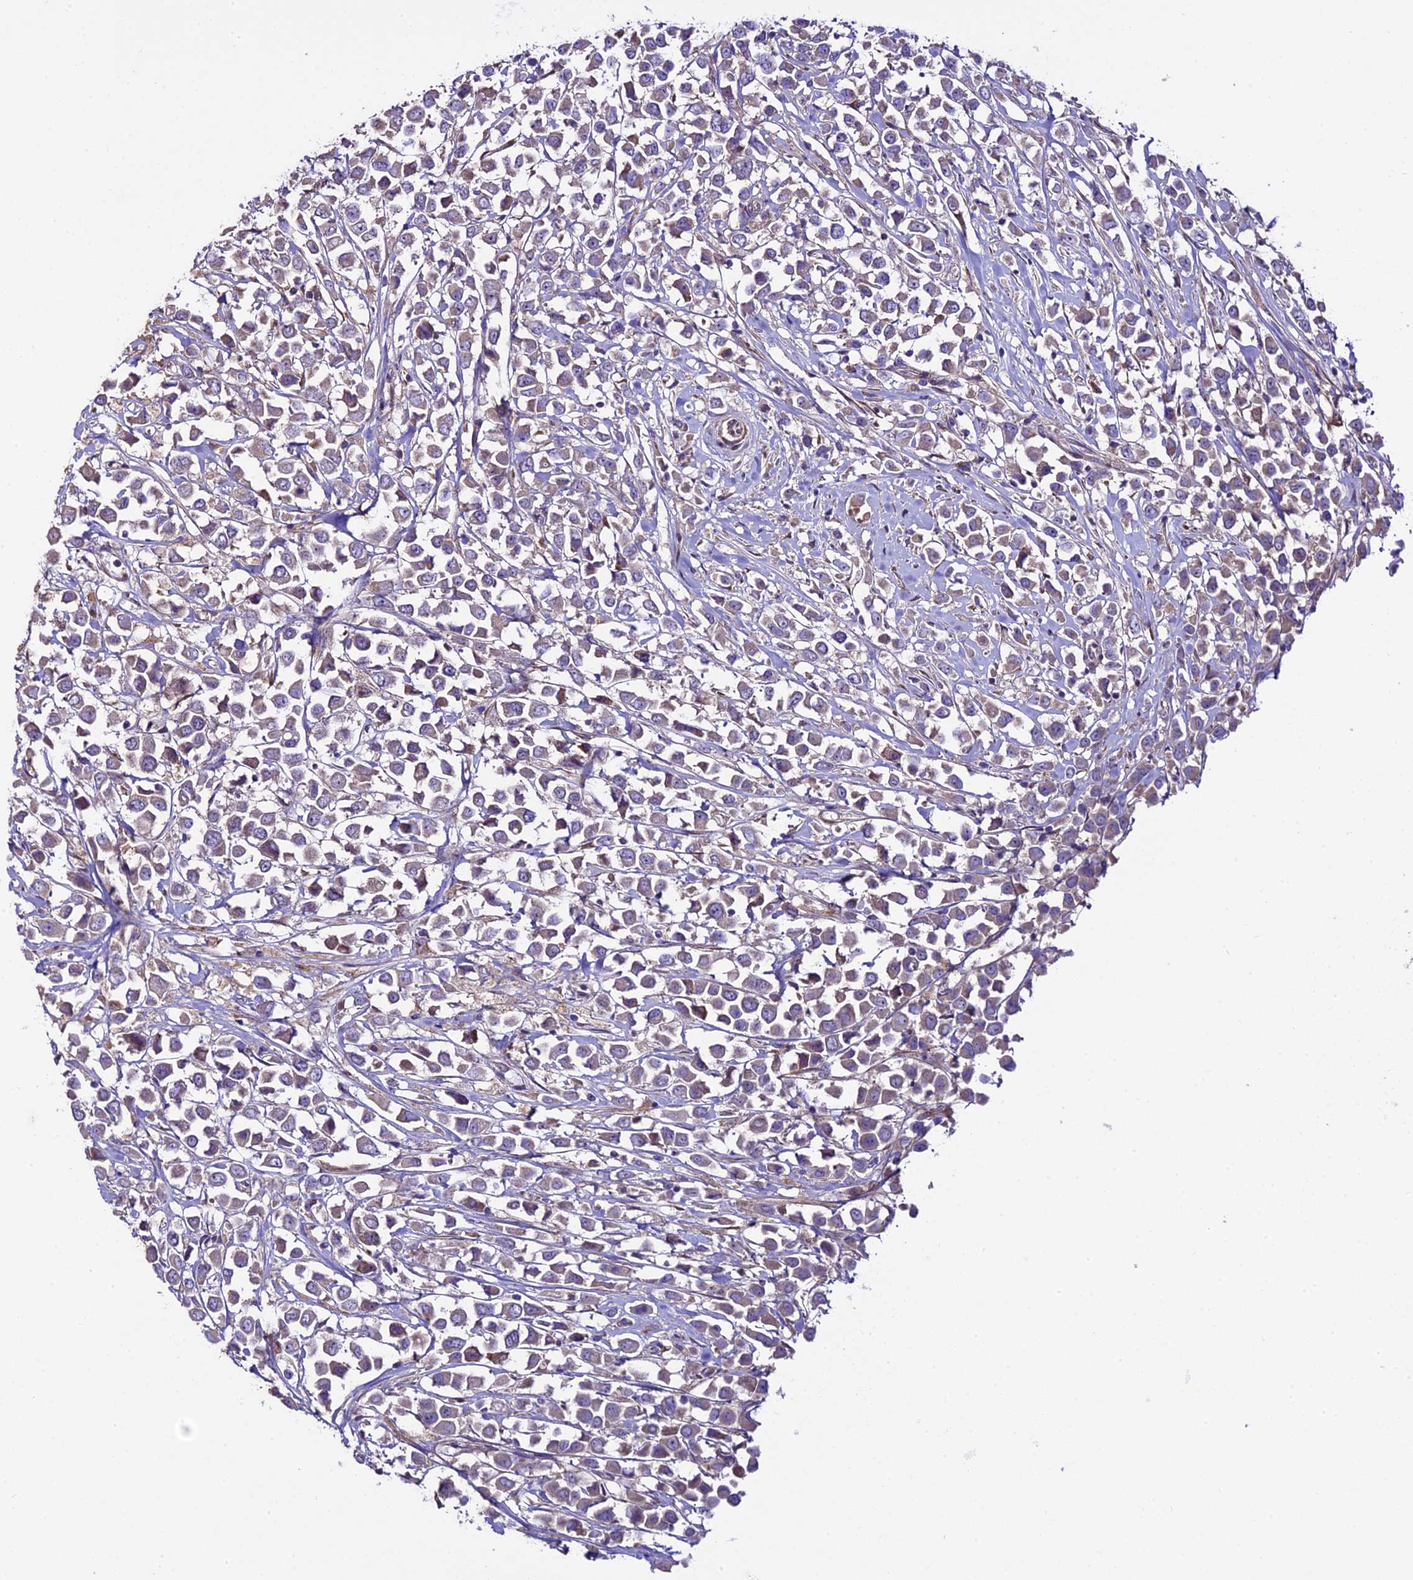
{"staining": {"intensity": "weak", "quantity": "<25%", "location": "cytoplasmic/membranous"}, "tissue": "breast cancer", "cell_type": "Tumor cells", "image_type": "cancer", "snomed": [{"axis": "morphology", "description": "Duct carcinoma"}, {"axis": "topography", "description": "Breast"}], "caption": "There is no significant staining in tumor cells of breast cancer.", "gene": "SPIRE1", "patient": {"sex": "female", "age": 61}}